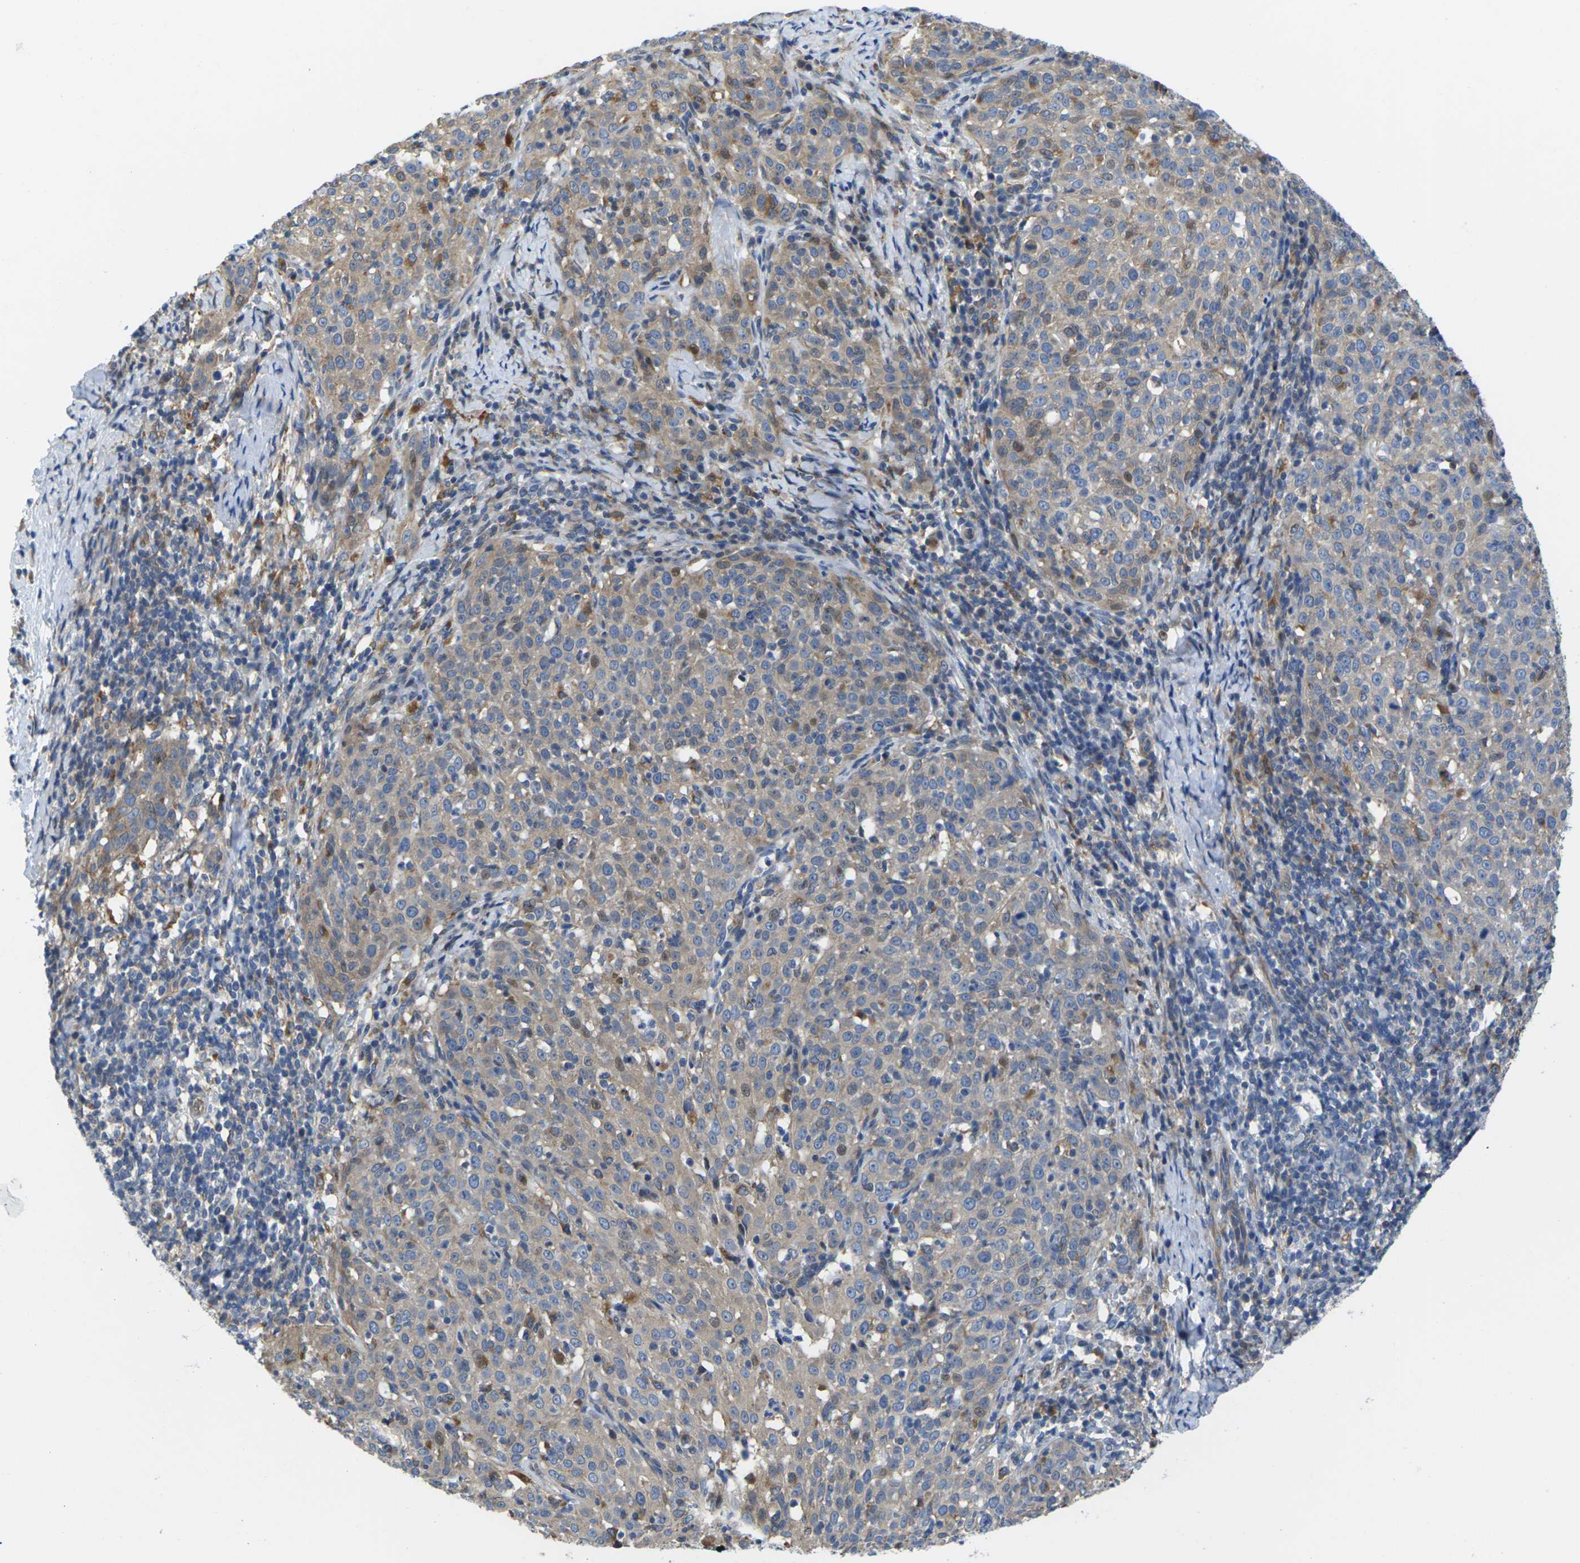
{"staining": {"intensity": "moderate", "quantity": ">75%", "location": "cytoplasmic/membranous"}, "tissue": "cervical cancer", "cell_type": "Tumor cells", "image_type": "cancer", "snomed": [{"axis": "morphology", "description": "Squamous cell carcinoma, NOS"}, {"axis": "topography", "description": "Cervix"}], "caption": "Human cervical cancer (squamous cell carcinoma) stained with a protein marker demonstrates moderate staining in tumor cells.", "gene": "SCNN1A", "patient": {"sex": "female", "age": 51}}